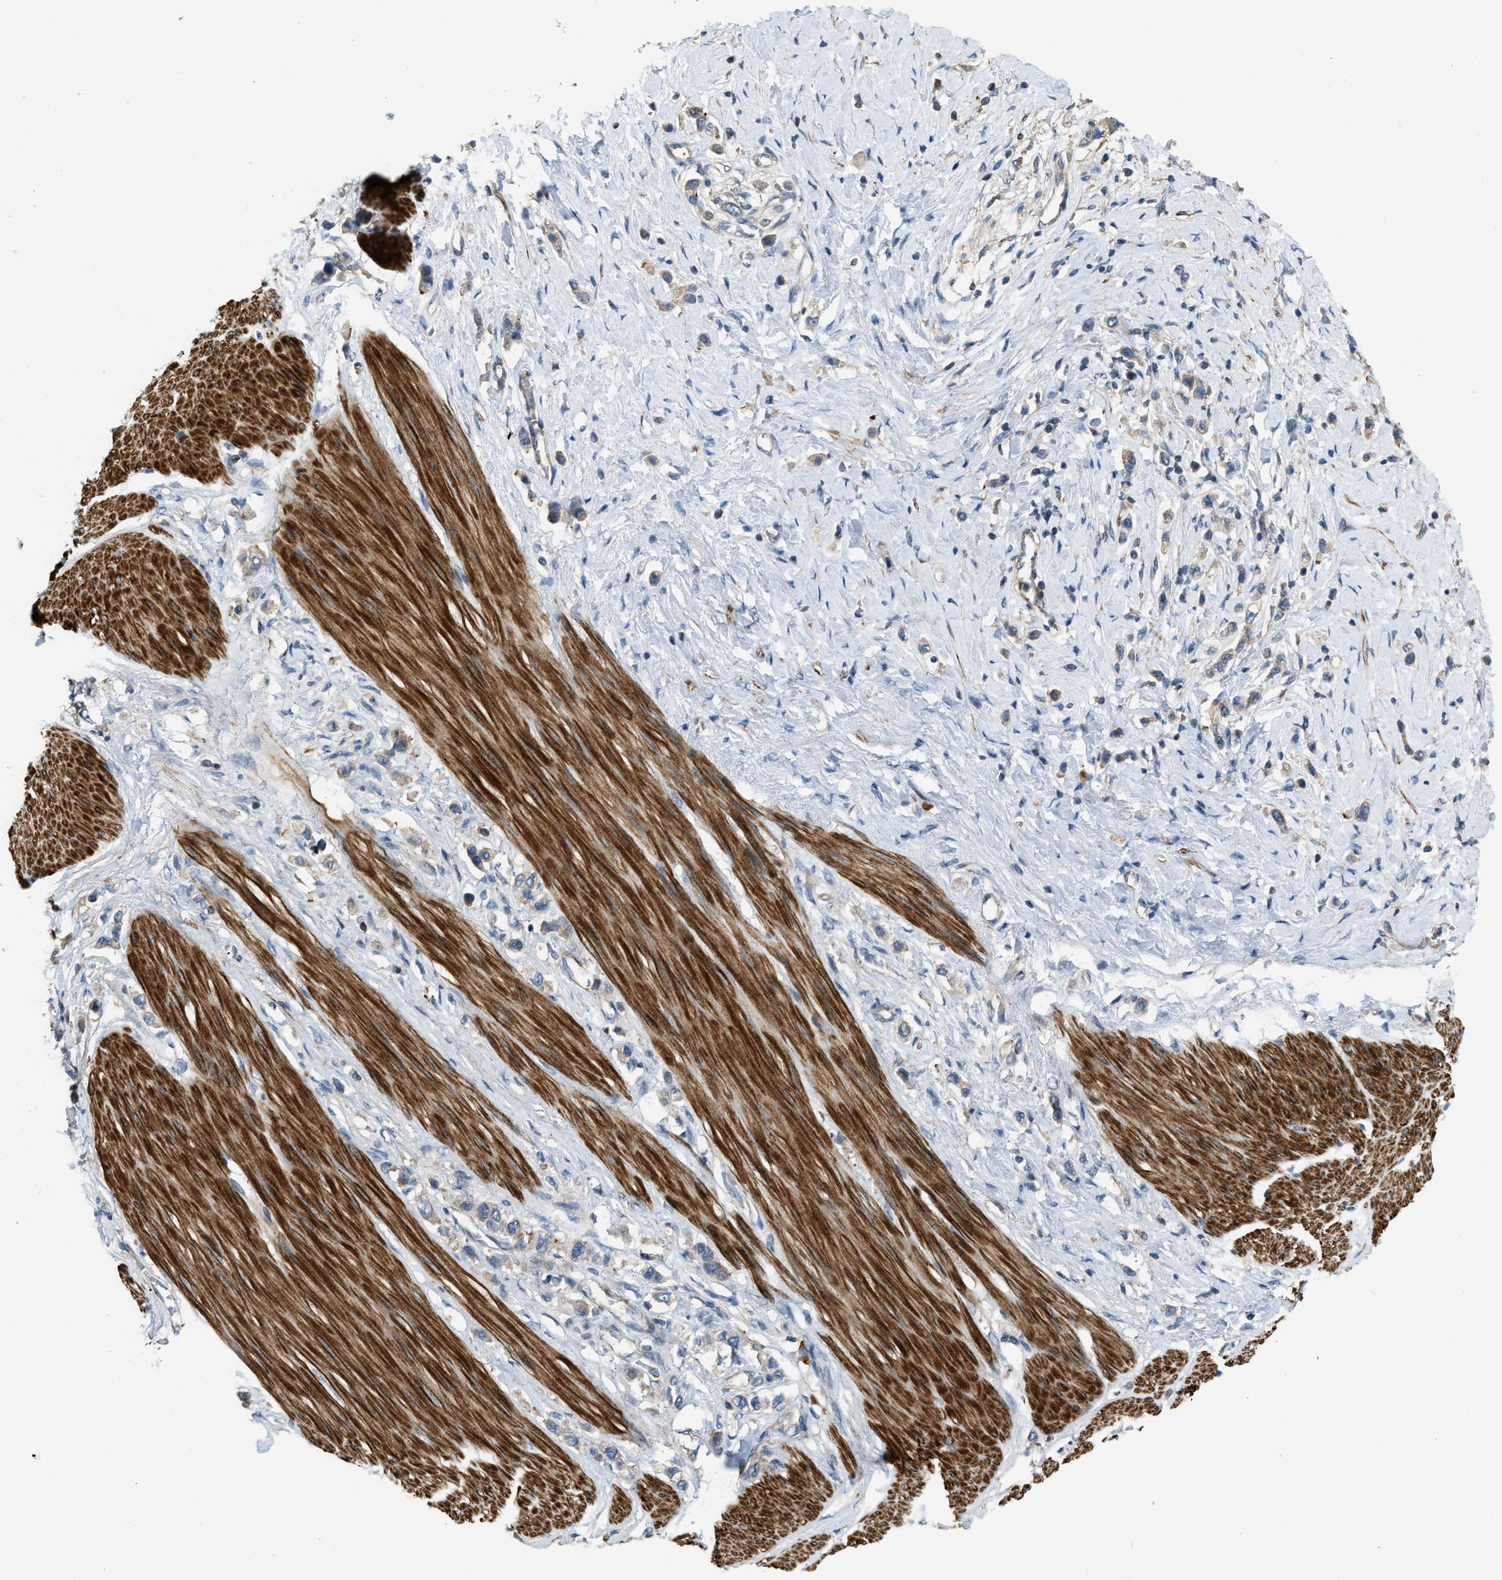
{"staining": {"intensity": "weak", "quantity": "25%-75%", "location": "cytoplasmic/membranous"}, "tissue": "stomach cancer", "cell_type": "Tumor cells", "image_type": "cancer", "snomed": [{"axis": "morphology", "description": "Adenocarcinoma, NOS"}, {"axis": "topography", "description": "Stomach"}], "caption": "Immunohistochemistry image of neoplastic tissue: stomach cancer (adenocarcinoma) stained using immunohistochemistry exhibits low levels of weak protein expression localized specifically in the cytoplasmic/membranous of tumor cells, appearing as a cytoplasmic/membranous brown color.", "gene": "BTN3A2", "patient": {"sex": "female", "age": 65}}